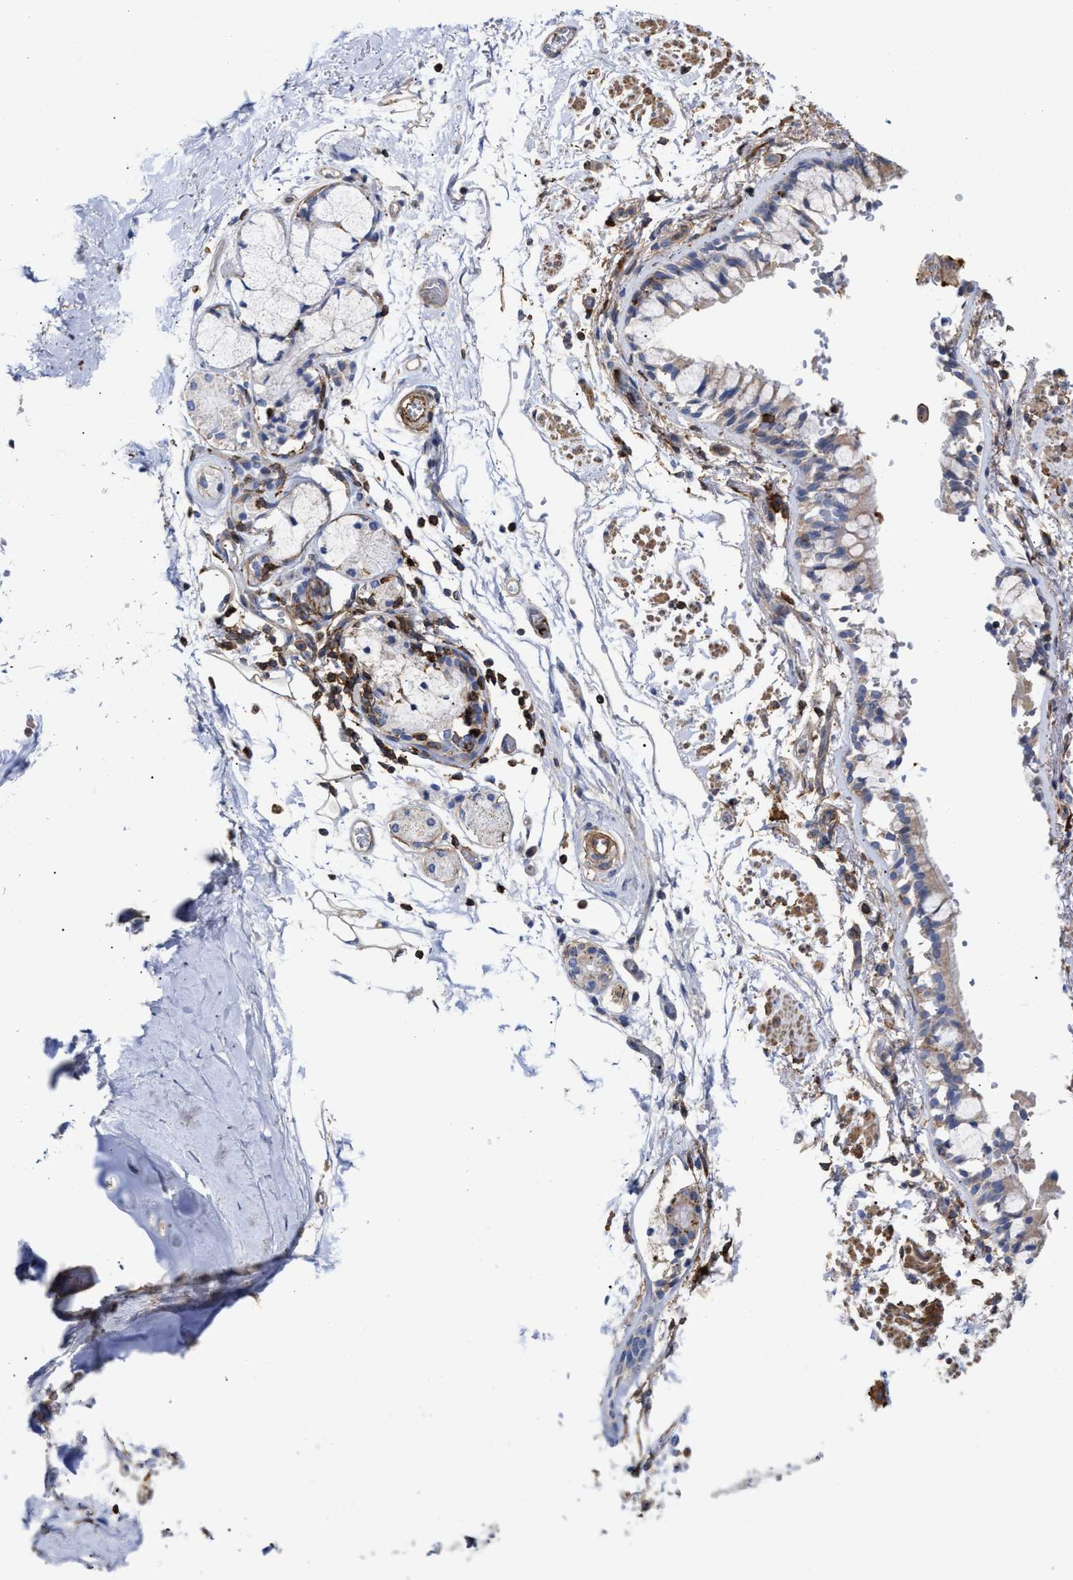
{"staining": {"intensity": "weak", "quantity": ">75%", "location": "cytoplasmic/membranous"}, "tissue": "adipose tissue", "cell_type": "Adipocytes", "image_type": "normal", "snomed": [{"axis": "morphology", "description": "Normal tissue, NOS"}, {"axis": "topography", "description": "Cartilage tissue"}, {"axis": "topography", "description": "Lung"}], "caption": "Immunohistochemistry (IHC) micrograph of normal adipose tissue: adipose tissue stained using immunohistochemistry displays low levels of weak protein expression localized specifically in the cytoplasmic/membranous of adipocytes, appearing as a cytoplasmic/membranous brown color.", "gene": "HS3ST5", "patient": {"sex": "female", "age": 77}}